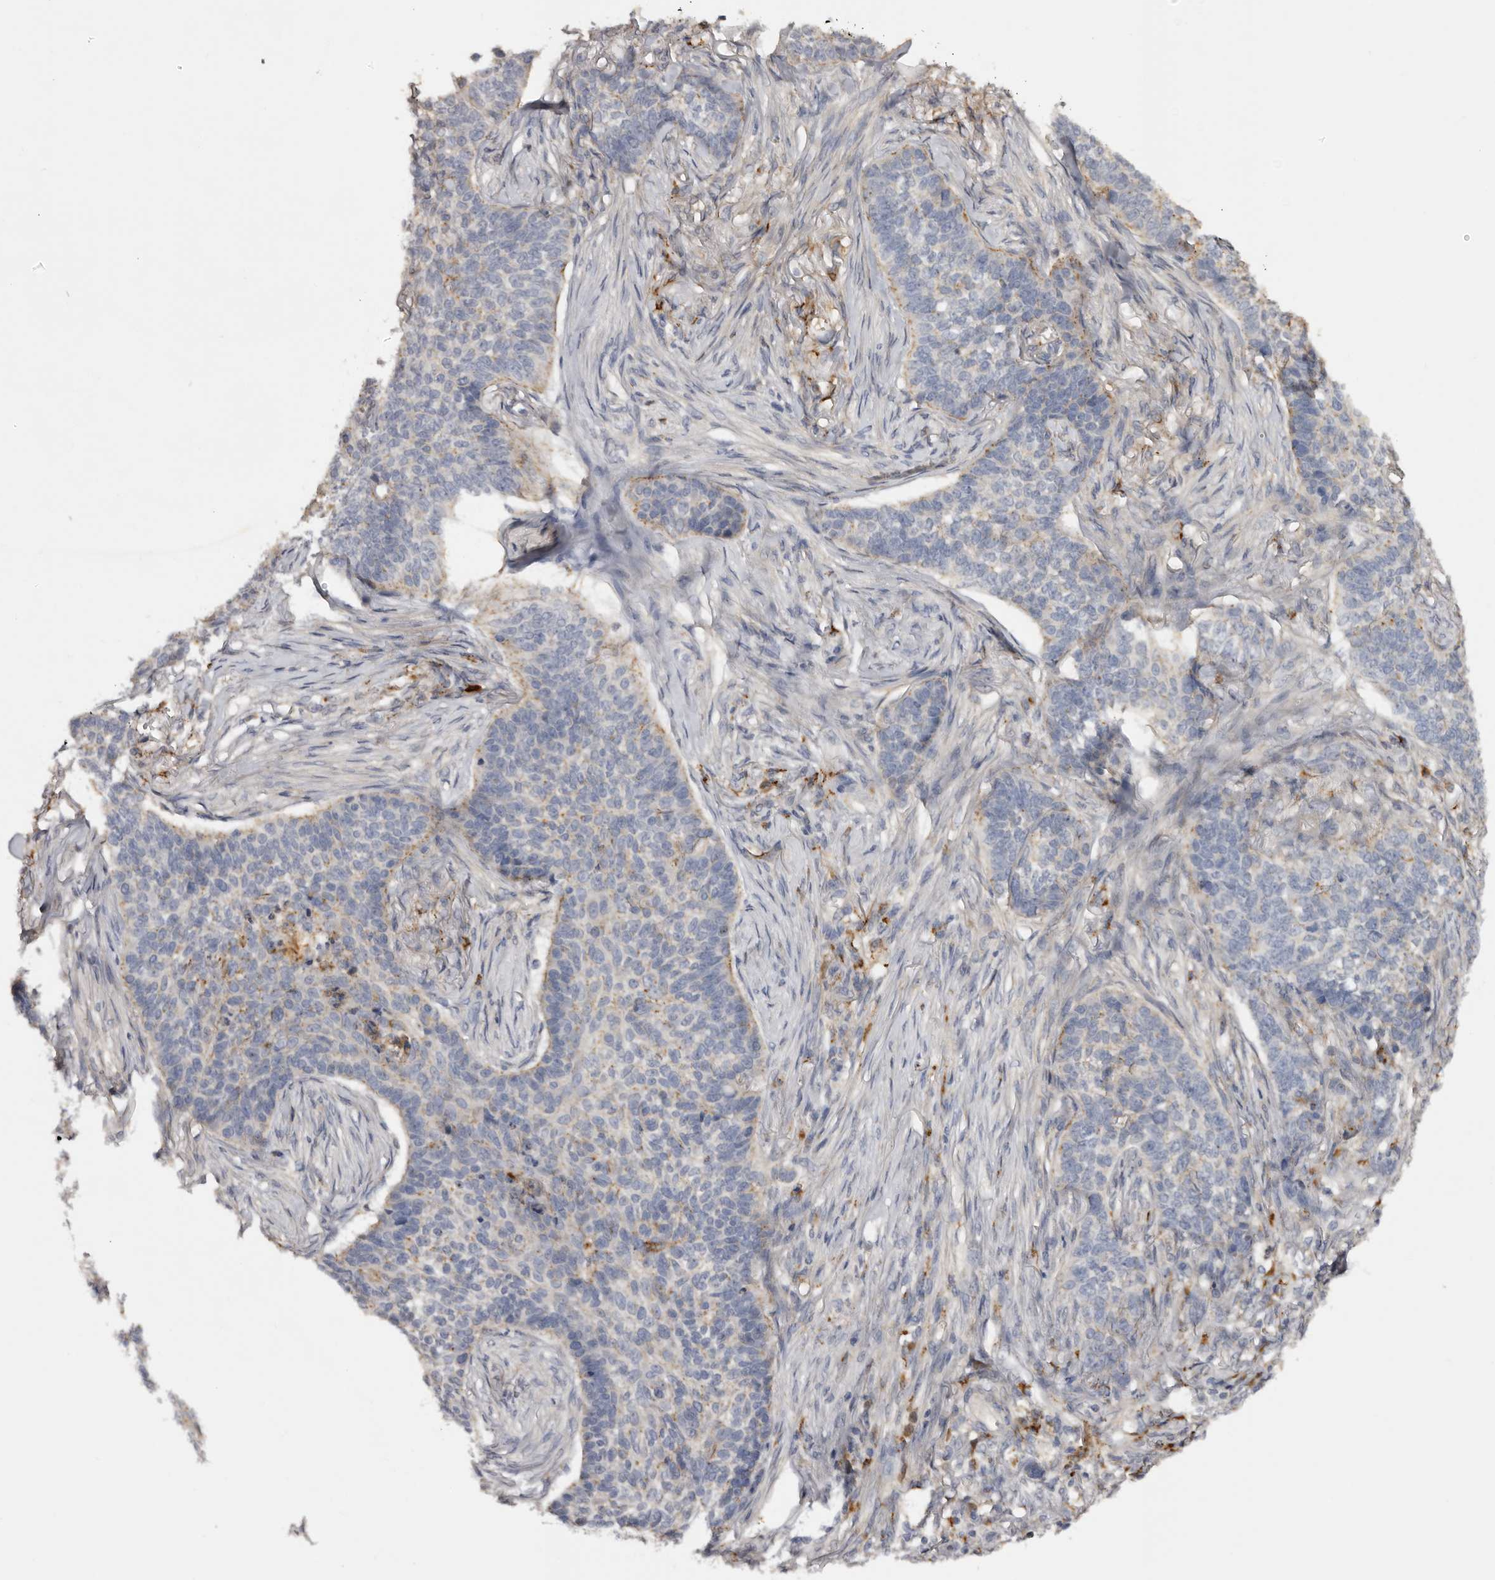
{"staining": {"intensity": "weak", "quantity": "<25%", "location": "cytoplasmic/membranous"}, "tissue": "skin cancer", "cell_type": "Tumor cells", "image_type": "cancer", "snomed": [{"axis": "morphology", "description": "Basal cell carcinoma"}, {"axis": "topography", "description": "Skin"}], "caption": "Tumor cells are negative for protein expression in human skin basal cell carcinoma.", "gene": "DAP", "patient": {"sex": "male", "age": 85}}